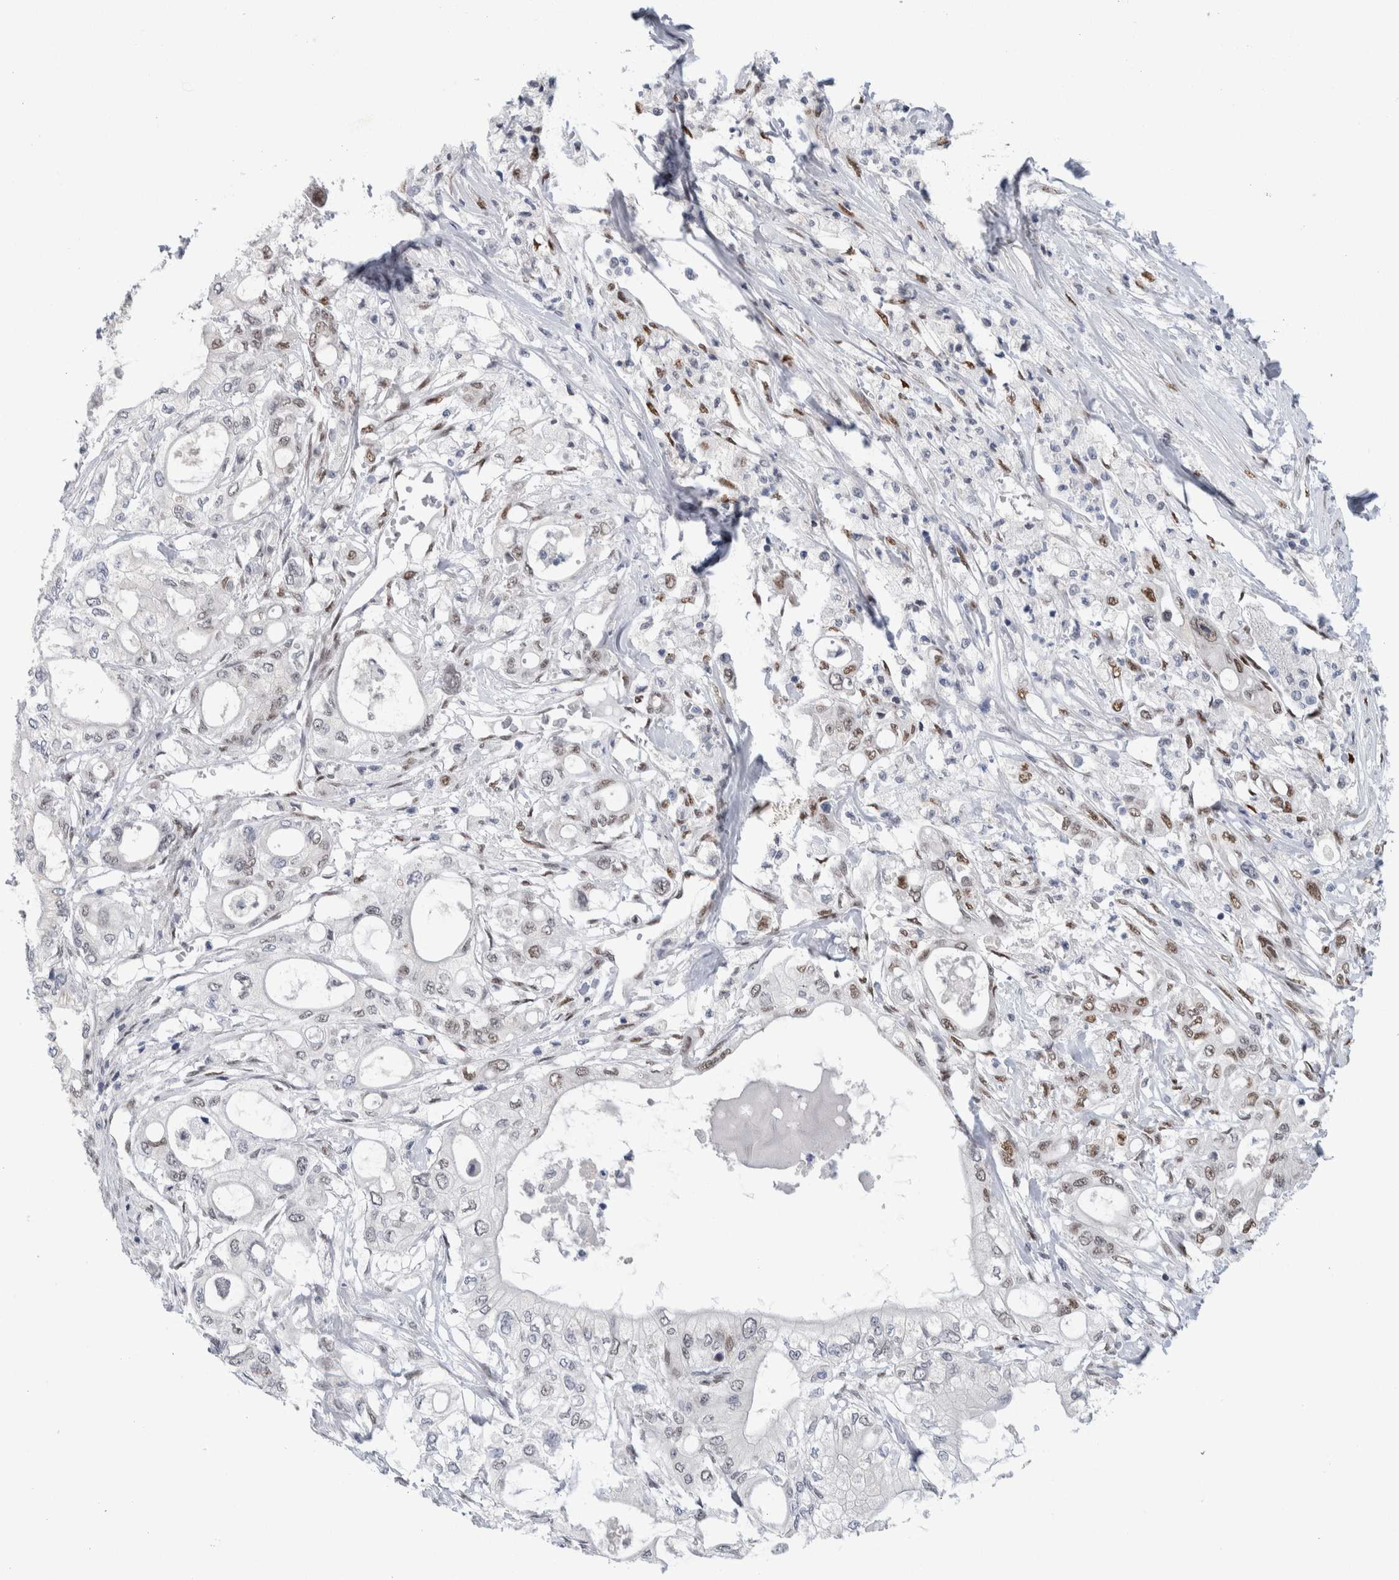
{"staining": {"intensity": "moderate", "quantity": "<25%", "location": "nuclear"}, "tissue": "pancreatic cancer", "cell_type": "Tumor cells", "image_type": "cancer", "snomed": [{"axis": "morphology", "description": "Adenocarcinoma, NOS"}, {"axis": "topography", "description": "Pancreas"}], "caption": "DAB (3,3'-diaminobenzidine) immunohistochemical staining of pancreatic adenocarcinoma exhibits moderate nuclear protein staining in about <25% of tumor cells.", "gene": "PRMT1", "patient": {"sex": "male", "age": 79}}